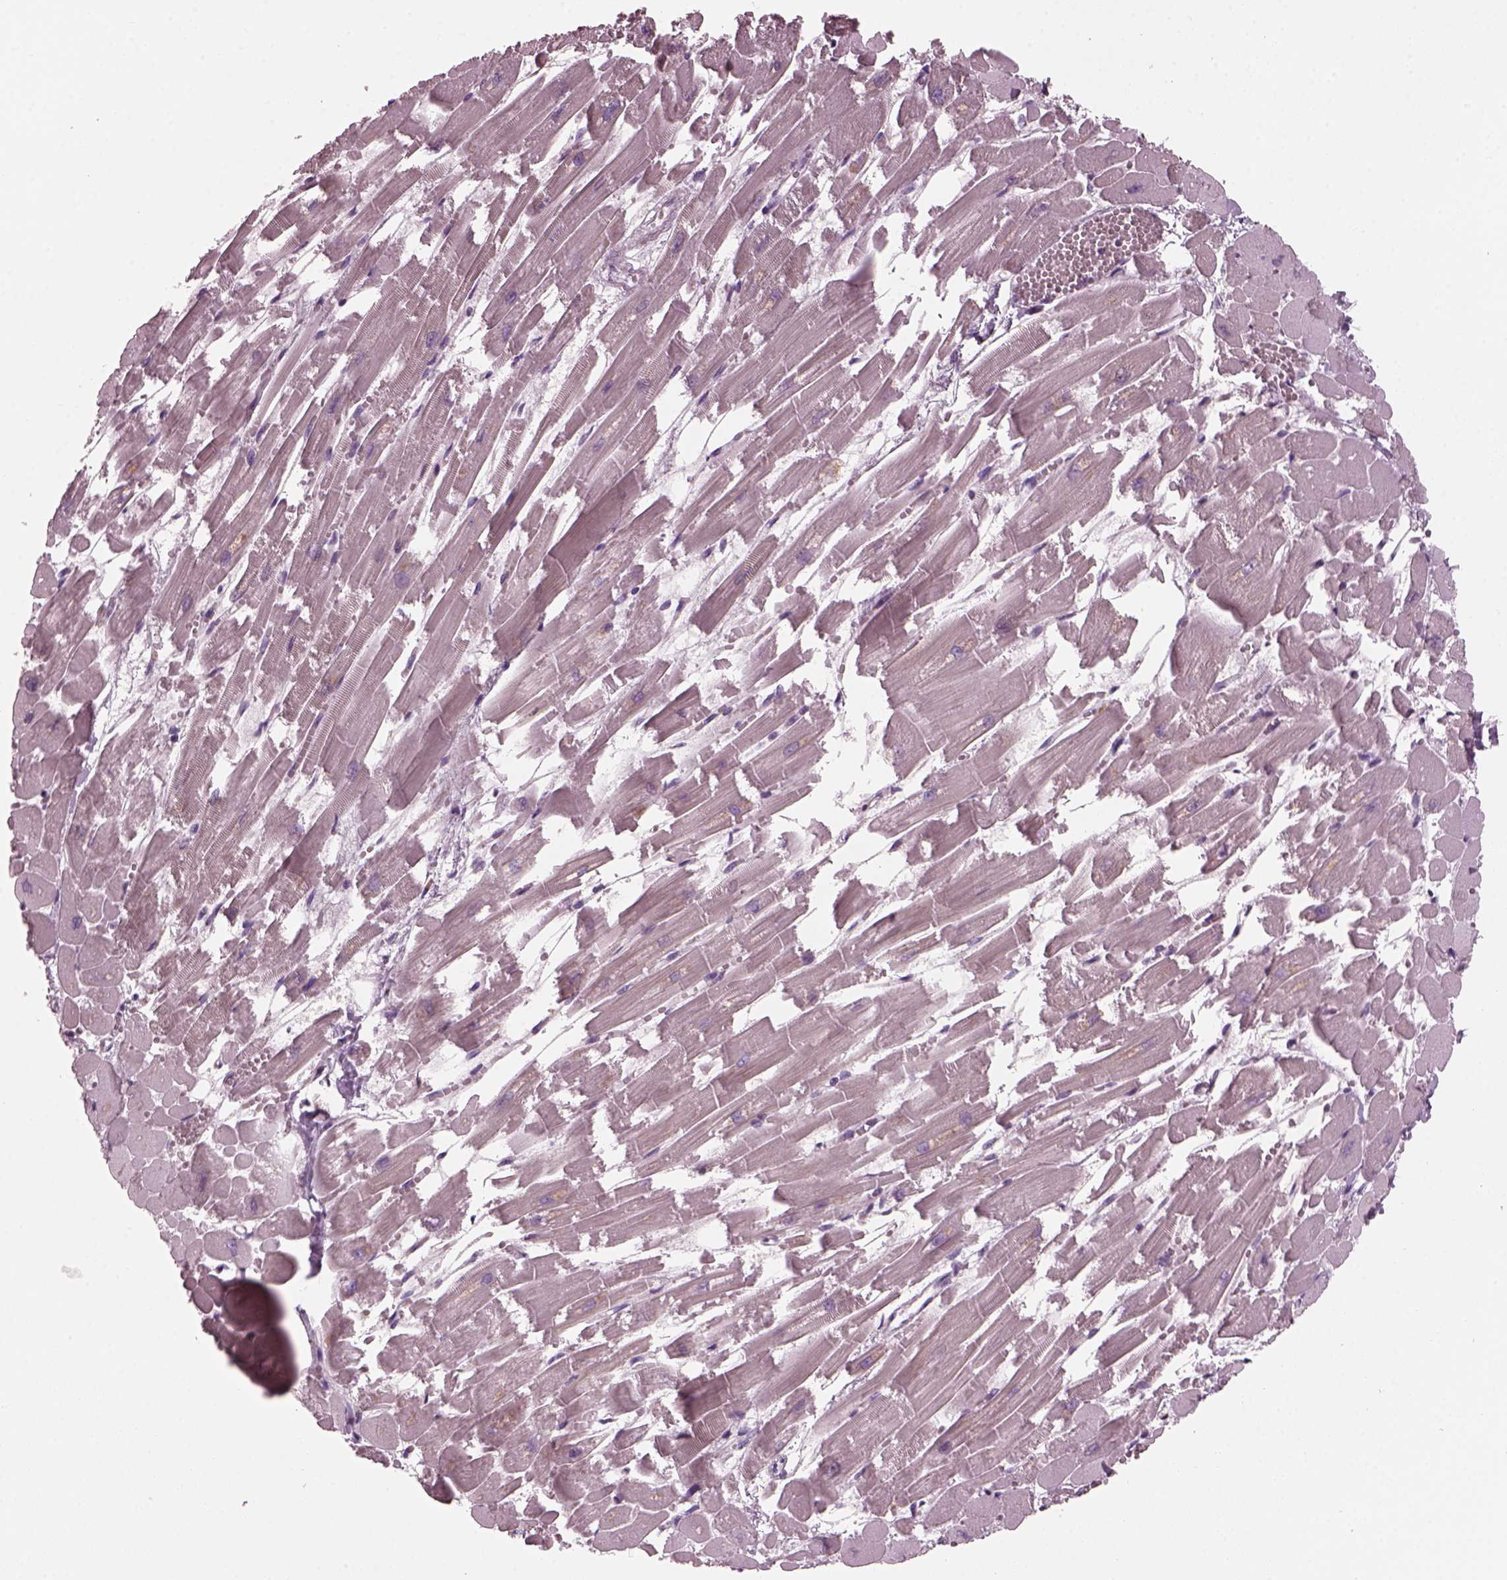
{"staining": {"intensity": "weak", "quantity": "<25%", "location": "cytoplasmic/membranous"}, "tissue": "heart muscle", "cell_type": "Cardiomyocytes", "image_type": "normal", "snomed": [{"axis": "morphology", "description": "Normal tissue, NOS"}, {"axis": "topography", "description": "Heart"}], "caption": "Protein analysis of benign heart muscle exhibits no significant positivity in cardiomyocytes.", "gene": "DPYSL5", "patient": {"sex": "female", "age": 52}}